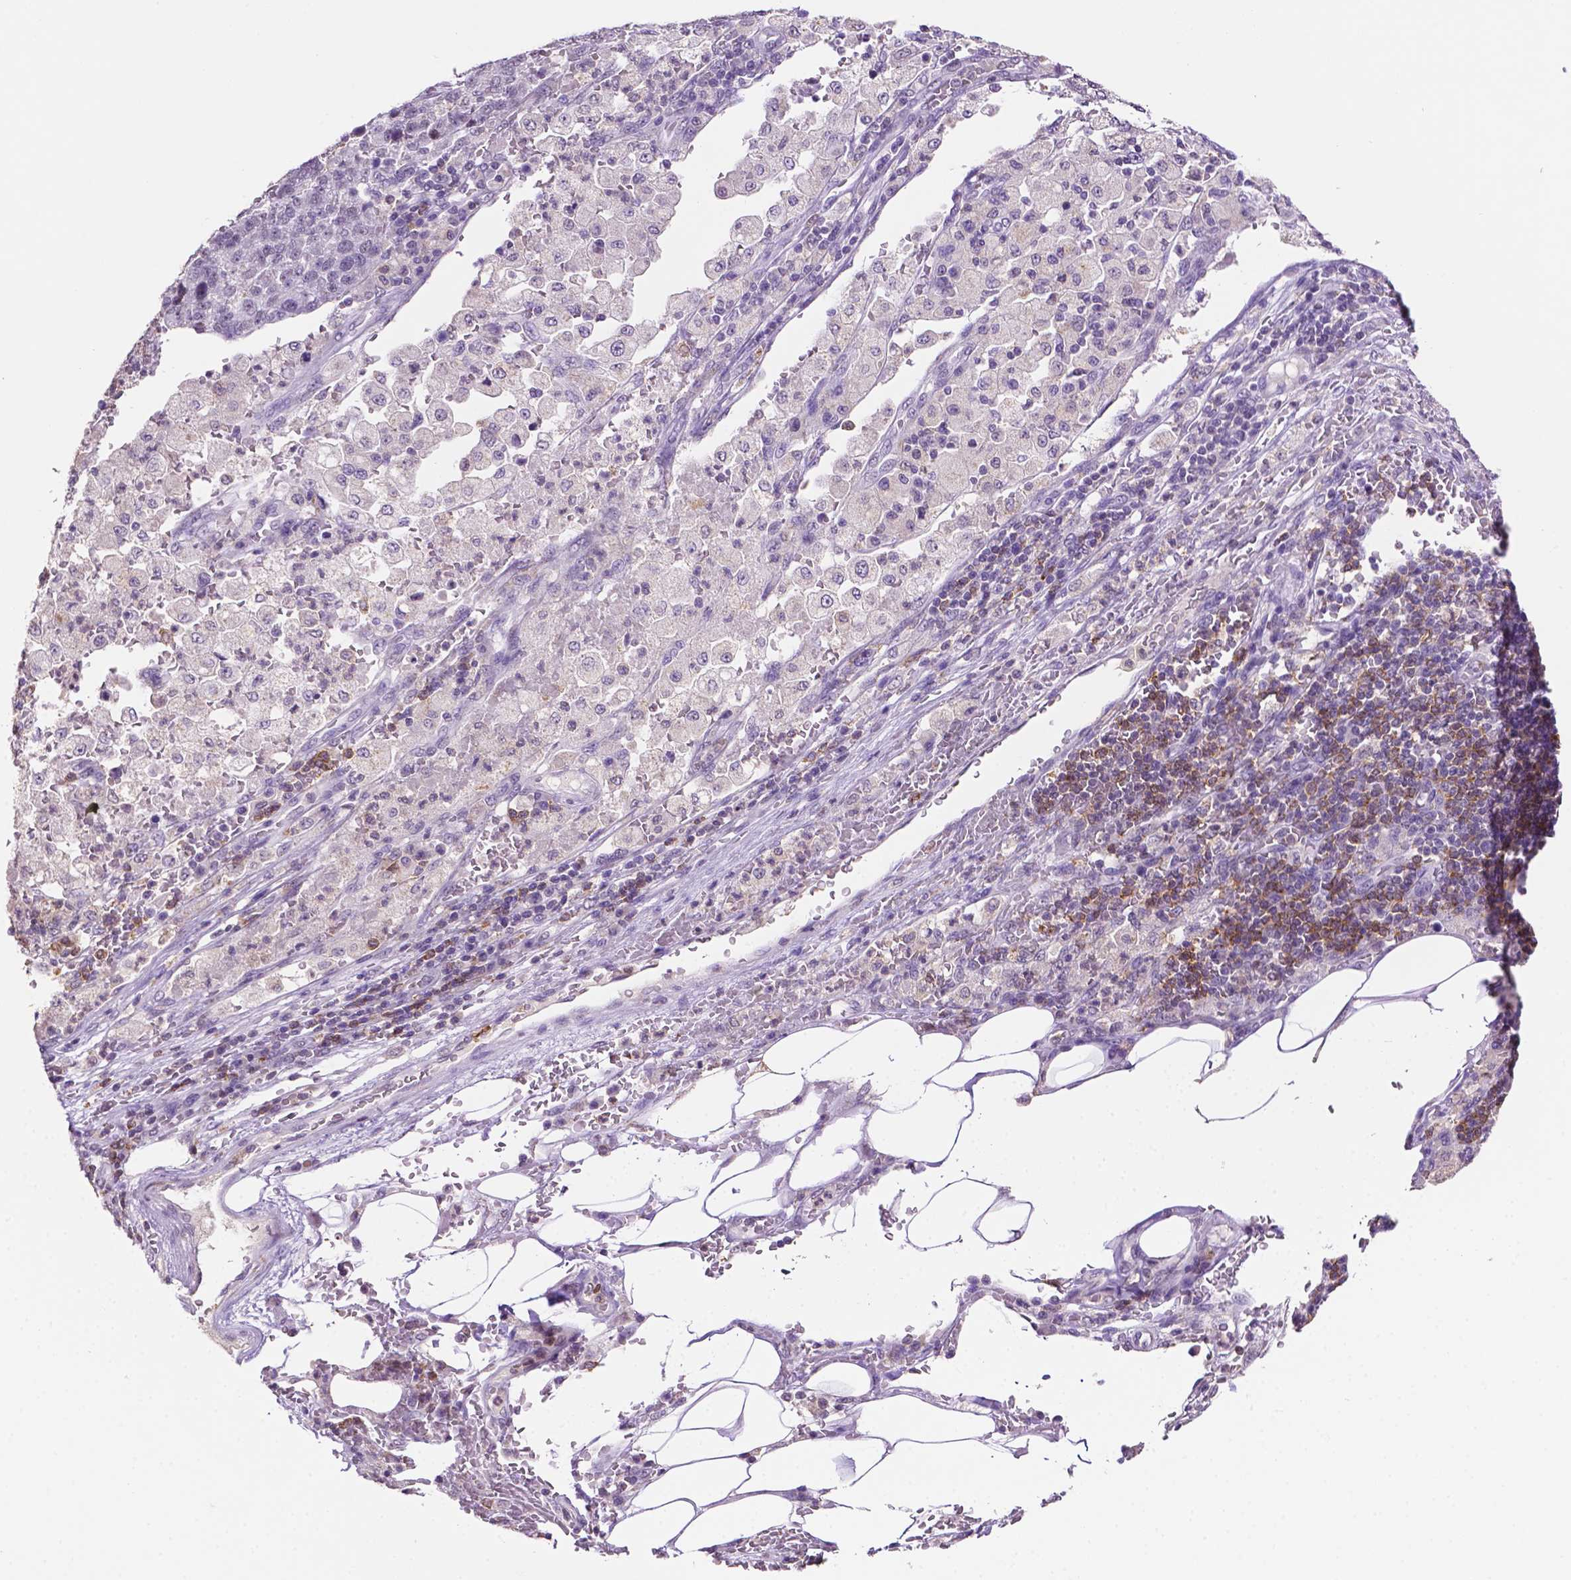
{"staining": {"intensity": "weak", "quantity": "25%-75%", "location": "nuclear"}, "tissue": "pancreatic cancer", "cell_type": "Tumor cells", "image_type": "cancer", "snomed": [{"axis": "morphology", "description": "Adenocarcinoma, NOS"}, {"axis": "topography", "description": "Pancreas"}], "caption": "IHC of adenocarcinoma (pancreatic) displays low levels of weak nuclear positivity in approximately 25%-75% of tumor cells.", "gene": "PTPN6", "patient": {"sex": "female", "age": 61}}